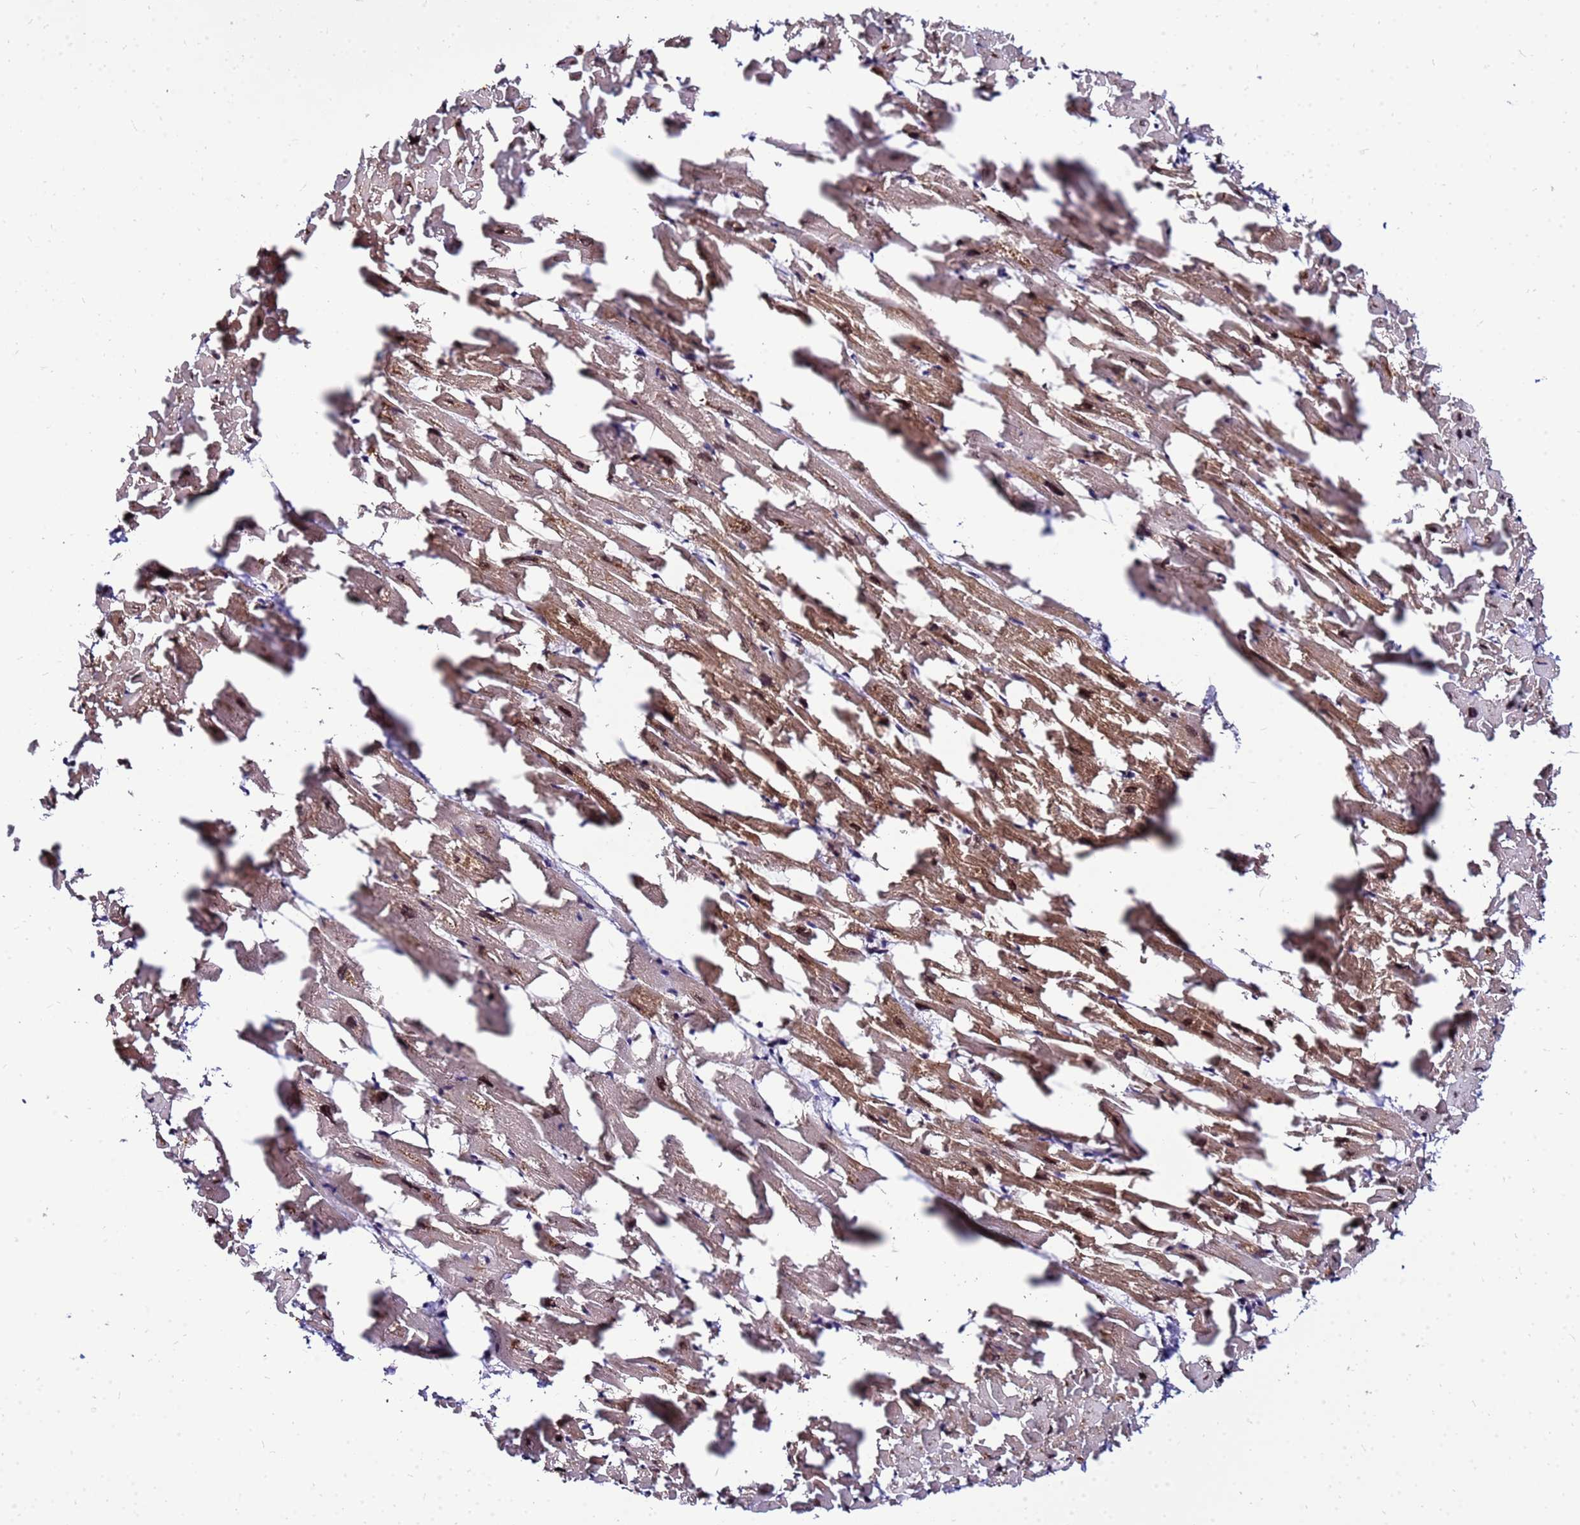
{"staining": {"intensity": "moderate", "quantity": ">75%", "location": "cytoplasmic/membranous,nuclear"}, "tissue": "heart muscle", "cell_type": "Cardiomyocytes", "image_type": "normal", "snomed": [{"axis": "morphology", "description": "Normal tissue, NOS"}, {"axis": "topography", "description": "Heart"}], "caption": "The immunohistochemical stain shows moderate cytoplasmic/membranous,nuclear positivity in cardiomyocytes of unremarkable heart muscle. (brown staining indicates protein expression, while blue staining denotes nuclei).", "gene": "DBNDD2", "patient": {"sex": "female", "age": 64}}